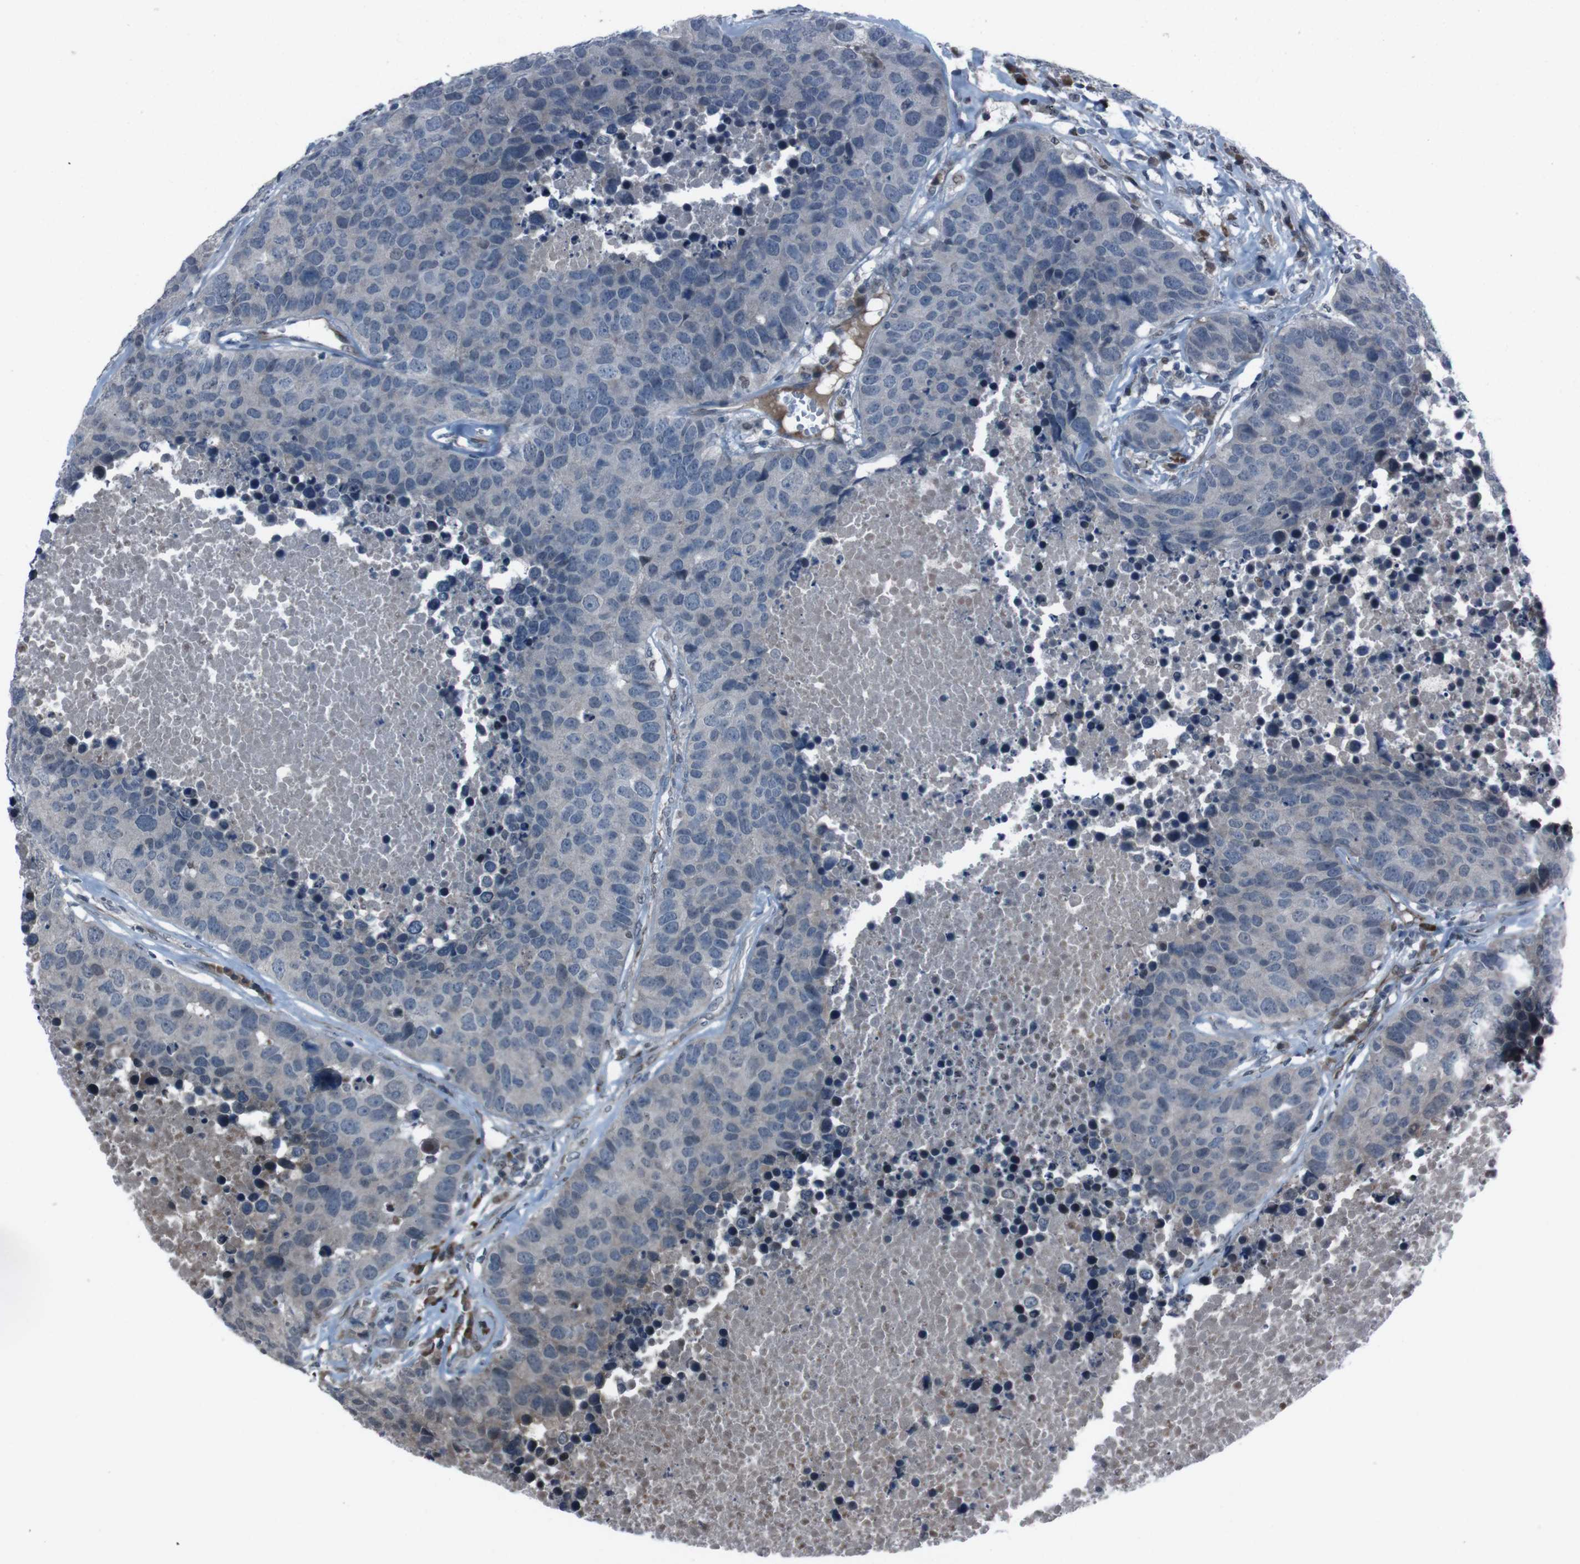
{"staining": {"intensity": "negative", "quantity": "none", "location": "none"}, "tissue": "carcinoid", "cell_type": "Tumor cells", "image_type": "cancer", "snomed": [{"axis": "morphology", "description": "Carcinoid, malignant, NOS"}, {"axis": "topography", "description": "Lung"}], "caption": "This is an immunohistochemistry (IHC) histopathology image of human carcinoid. There is no positivity in tumor cells.", "gene": "SS18L1", "patient": {"sex": "male", "age": 60}}